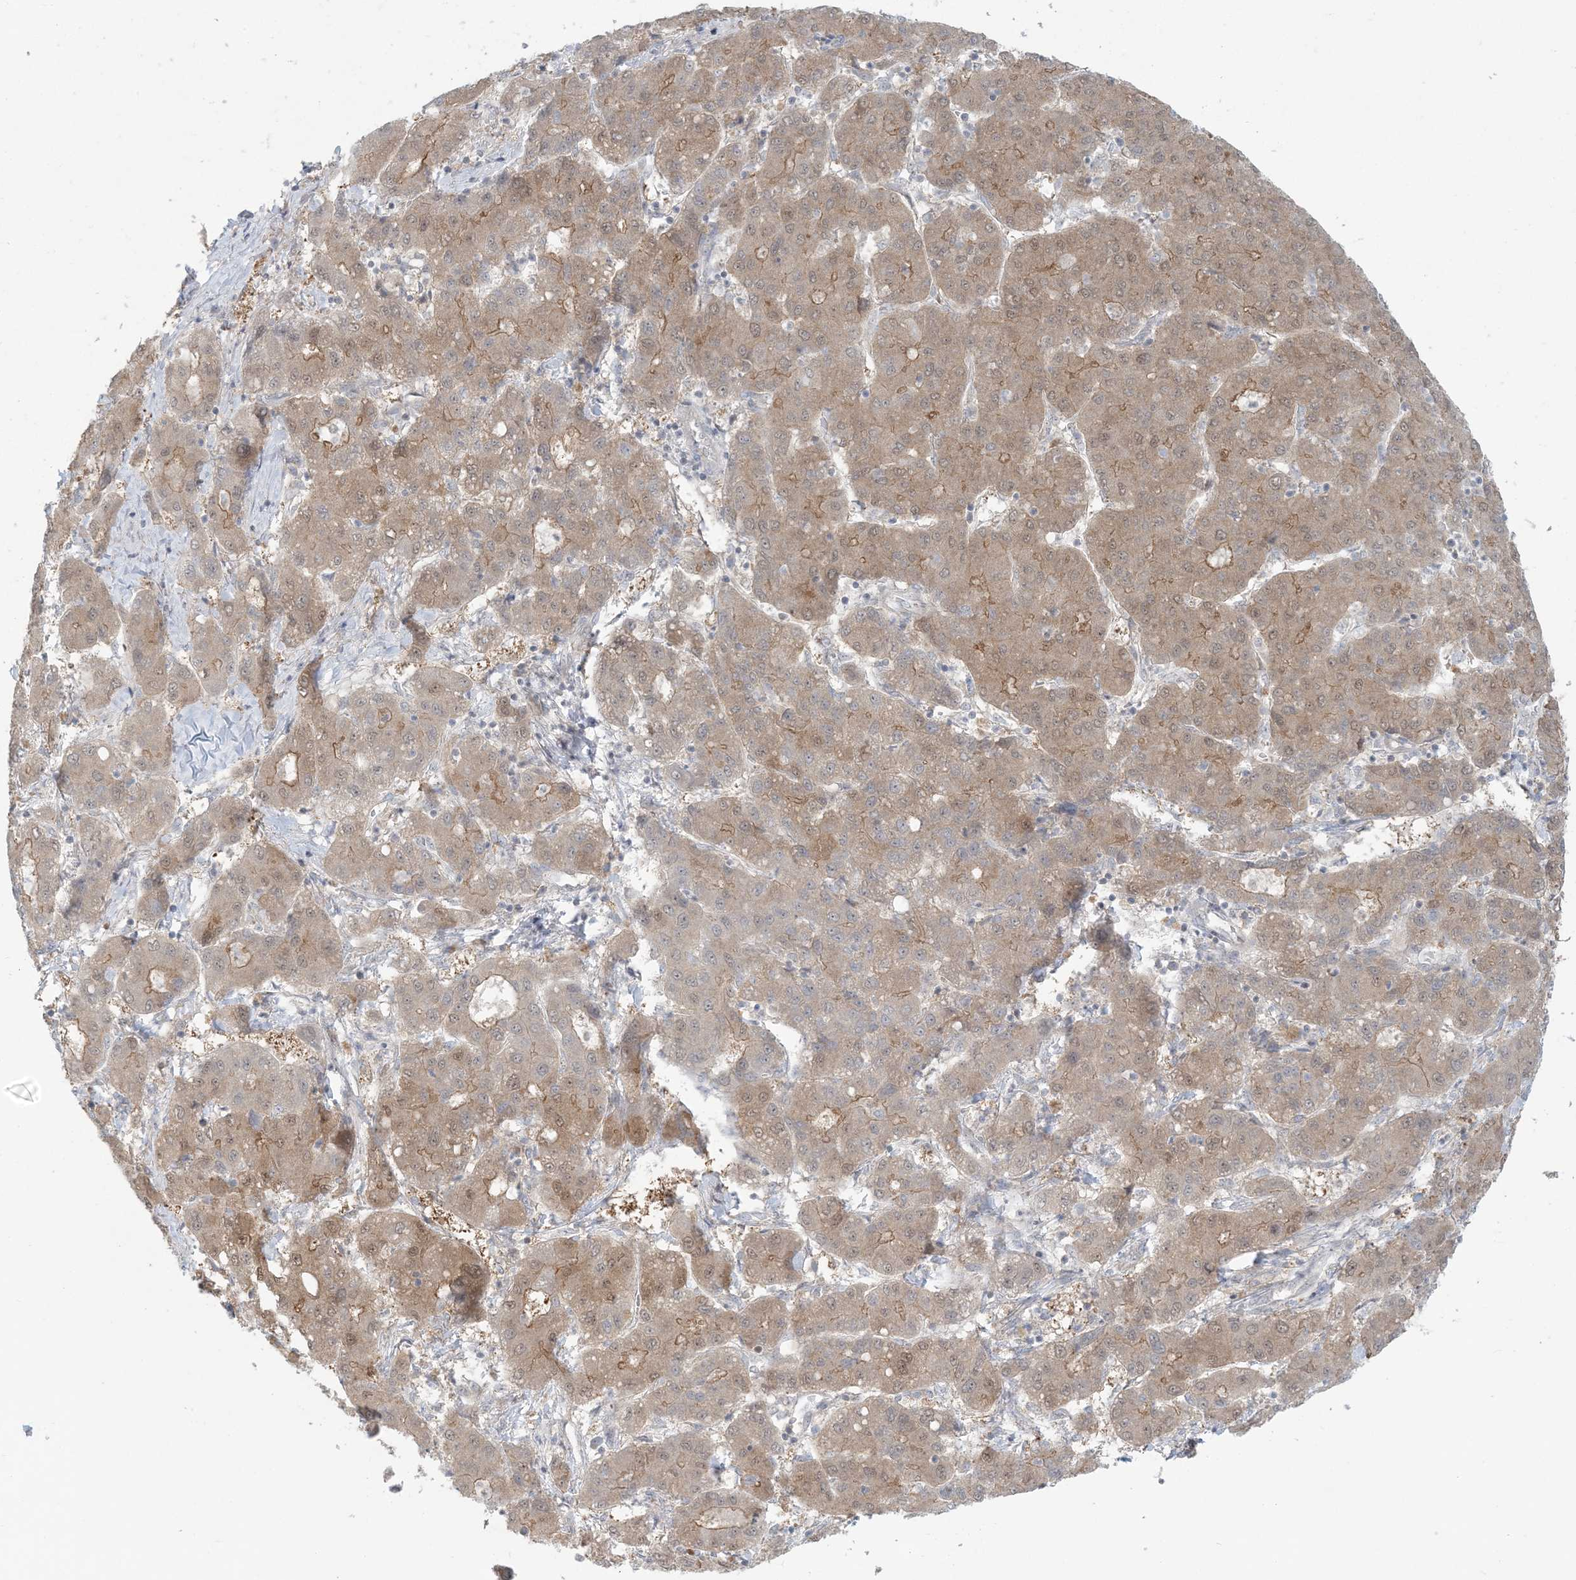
{"staining": {"intensity": "weak", "quantity": ">75%", "location": "cytoplasmic/membranous,nuclear"}, "tissue": "liver cancer", "cell_type": "Tumor cells", "image_type": "cancer", "snomed": [{"axis": "morphology", "description": "Carcinoma, Hepatocellular, NOS"}, {"axis": "topography", "description": "Liver"}], "caption": "Immunohistochemistry (DAB) staining of liver cancer (hepatocellular carcinoma) demonstrates weak cytoplasmic/membranous and nuclear protein staining in about >75% of tumor cells.", "gene": "NRBP2", "patient": {"sex": "male", "age": 65}}